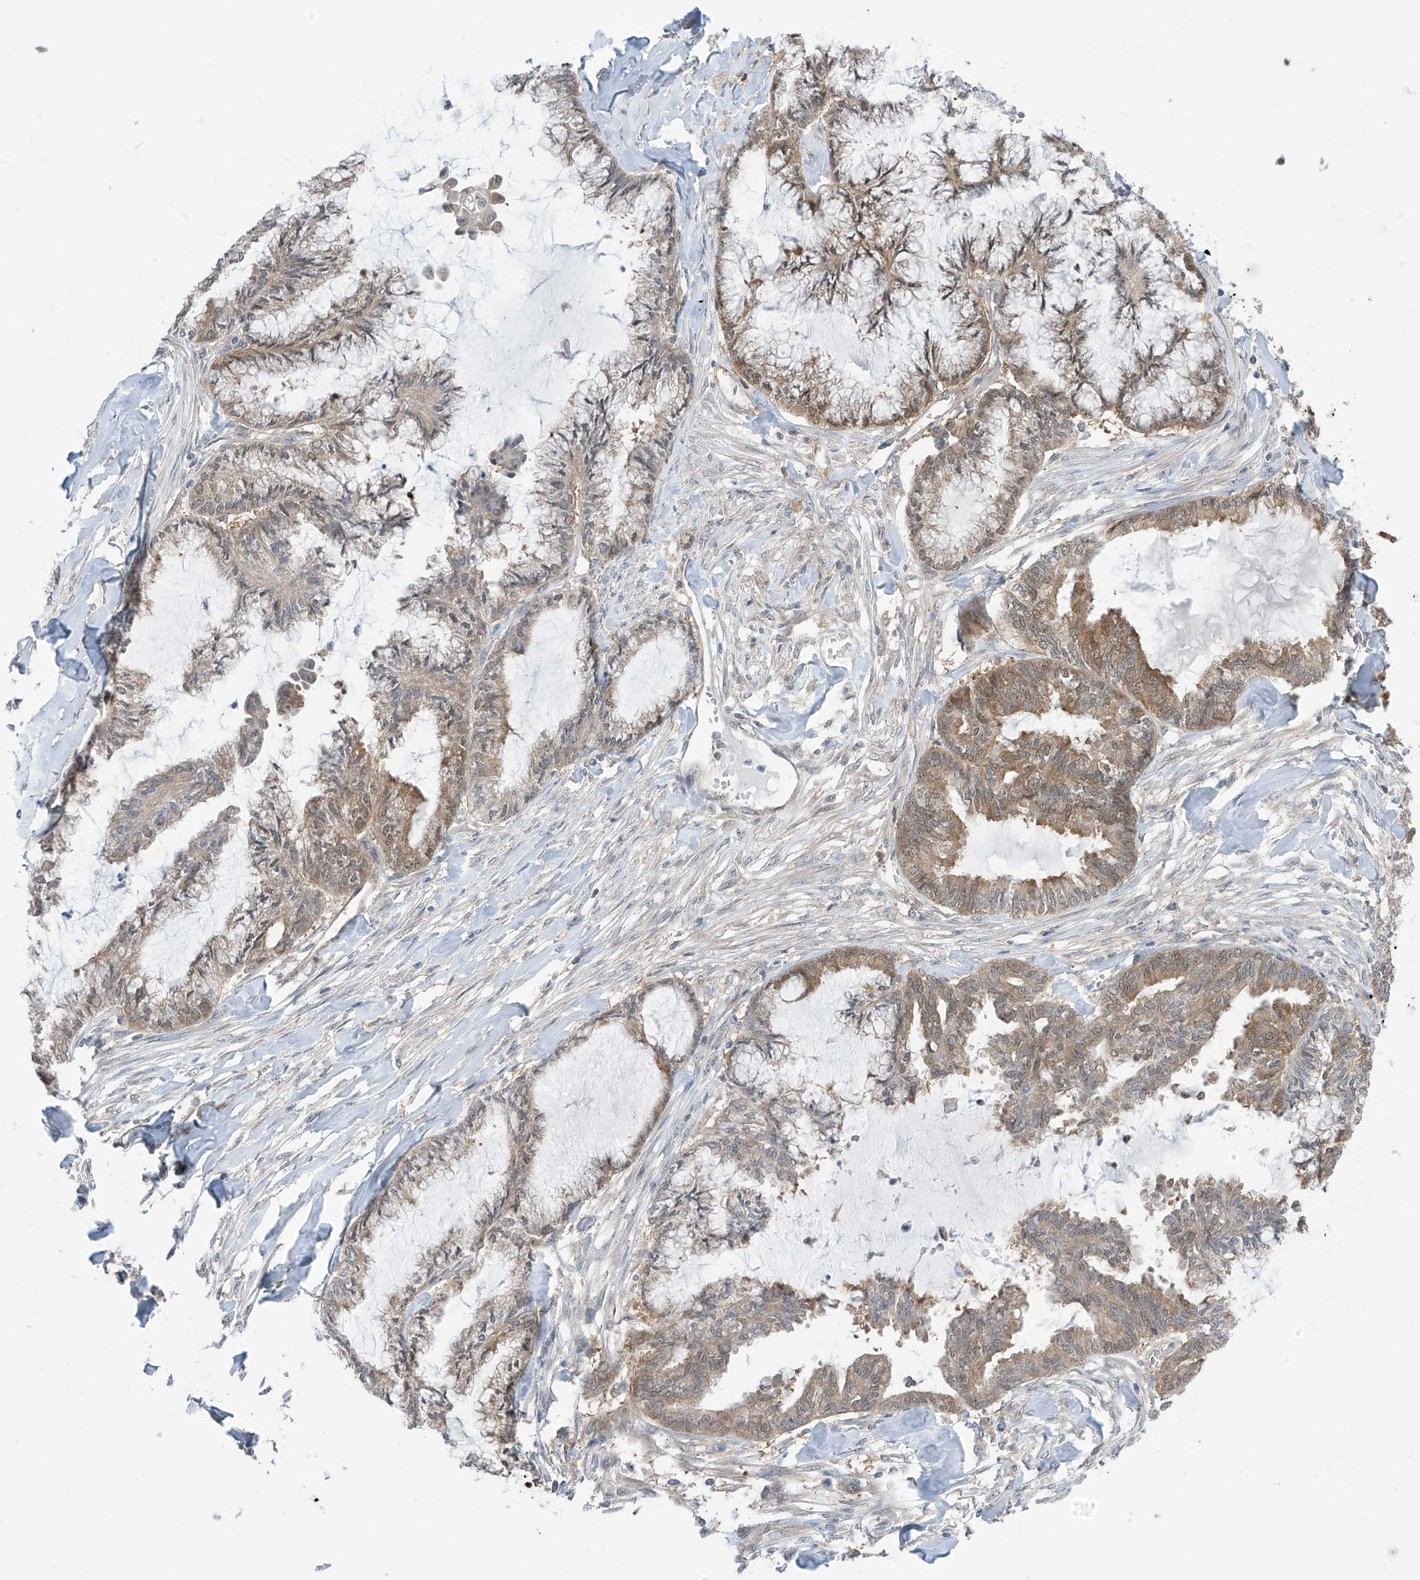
{"staining": {"intensity": "moderate", "quantity": ">75%", "location": "cytoplasmic/membranous"}, "tissue": "endometrial cancer", "cell_type": "Tumor cells", "image_type": "cancer", "snomed": [{"axis": "morphology", "description": "Adenocarcinoma, NOS"}, {"axis": "topography", "description": "Endometrium"}], "caption": "Protein expression analysis of human endometrial cancer reveals moderate cytoplasmic/membranous positivity in approximately >75% of tumor cells.", "gene": "TTC38", "patient": {"sex": "female", "age": 86}}